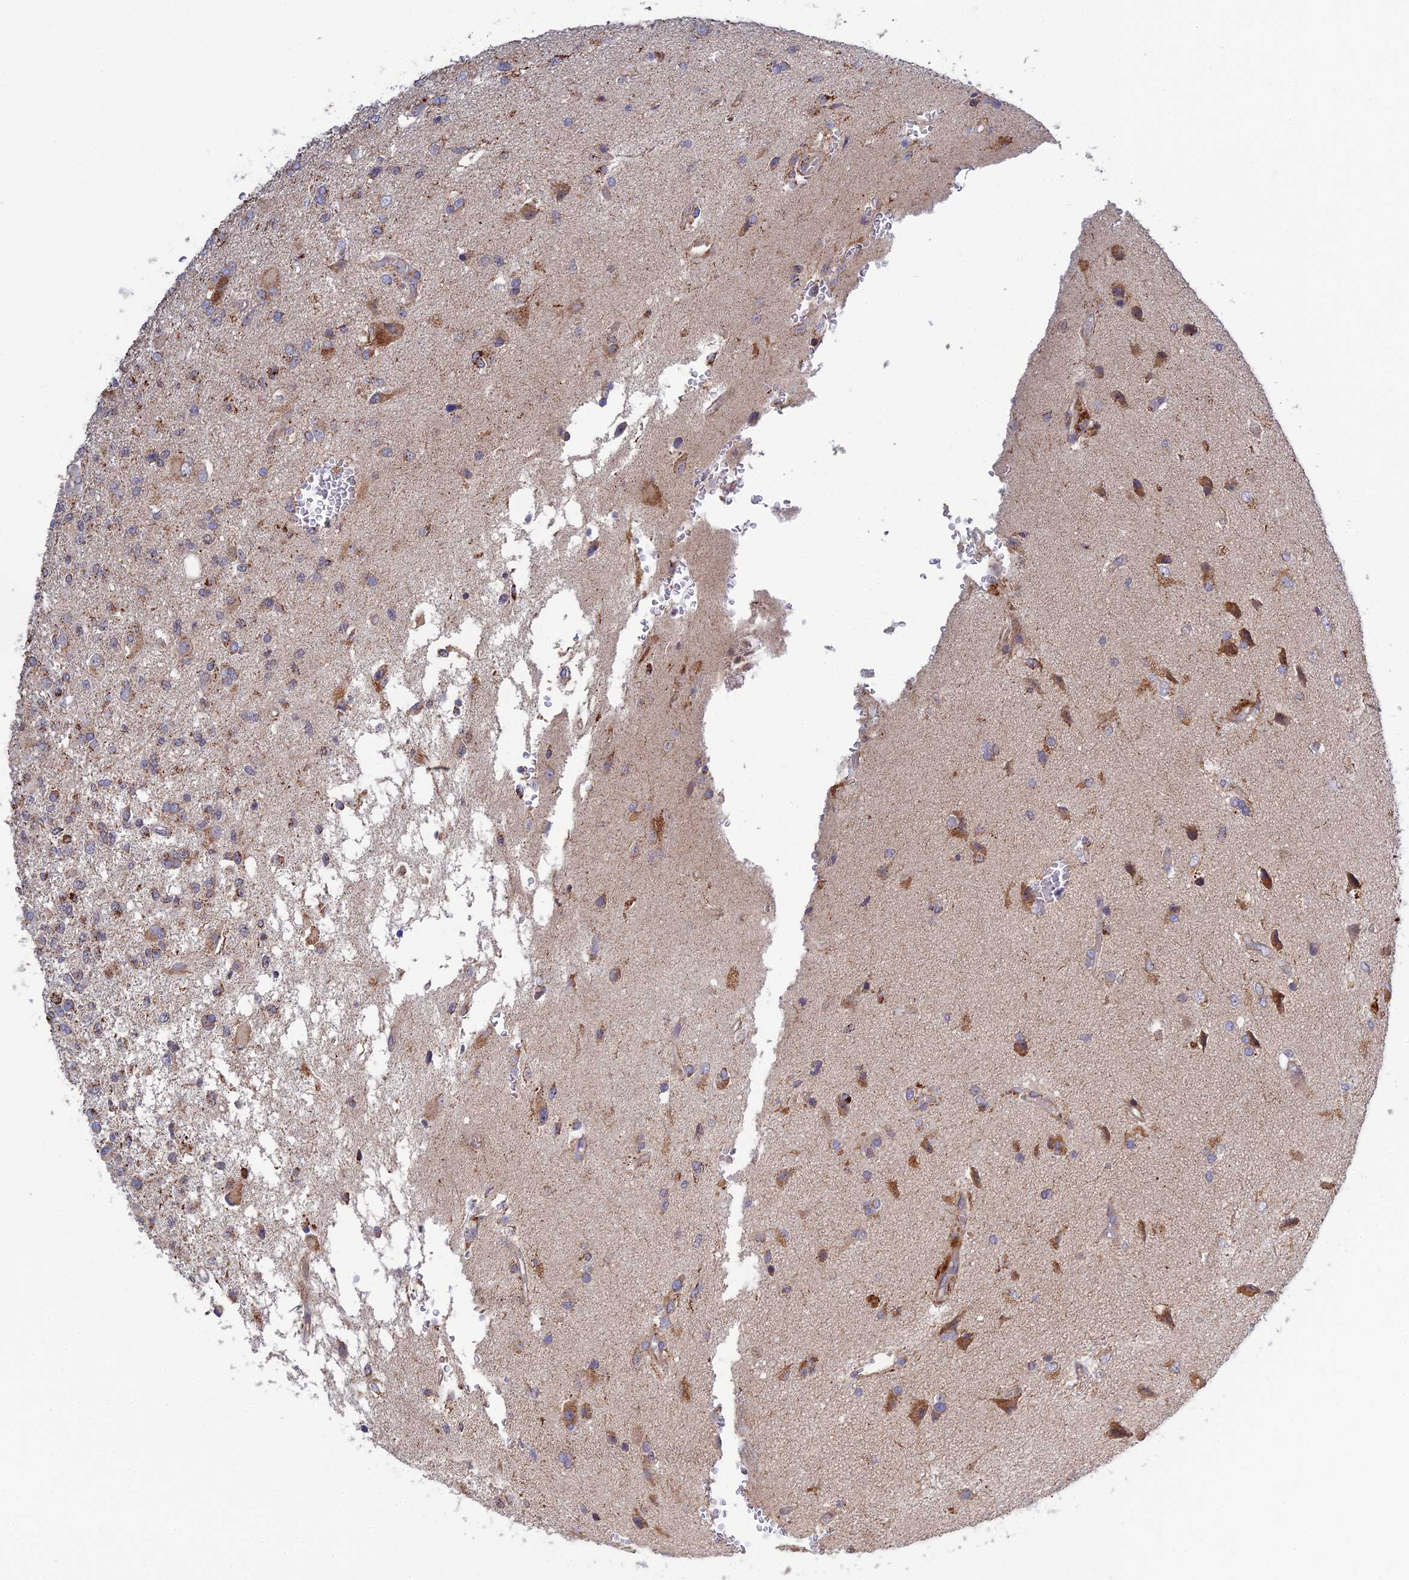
{"staining": {"intensity": "moderate", "quantity": "25%-75%", "location": "cytoplasmic/membranous"}, "tissue": "glioma", "cell_type": "Tumor cells", "image_type": "cancer", "snomed": [{"axis": "morphology", "description": "Glioma, malignant, High grade"}, {"axis": "topography", "description": "Brain"}], "caption": "DAB immunohistochemical staining of glioma reveals moderate cytoplasmic/membranous protein expression in about 25%-75% of tumor cells.", "gene": "RIC8B", "patient": {"sex": "male", "age": 56}}